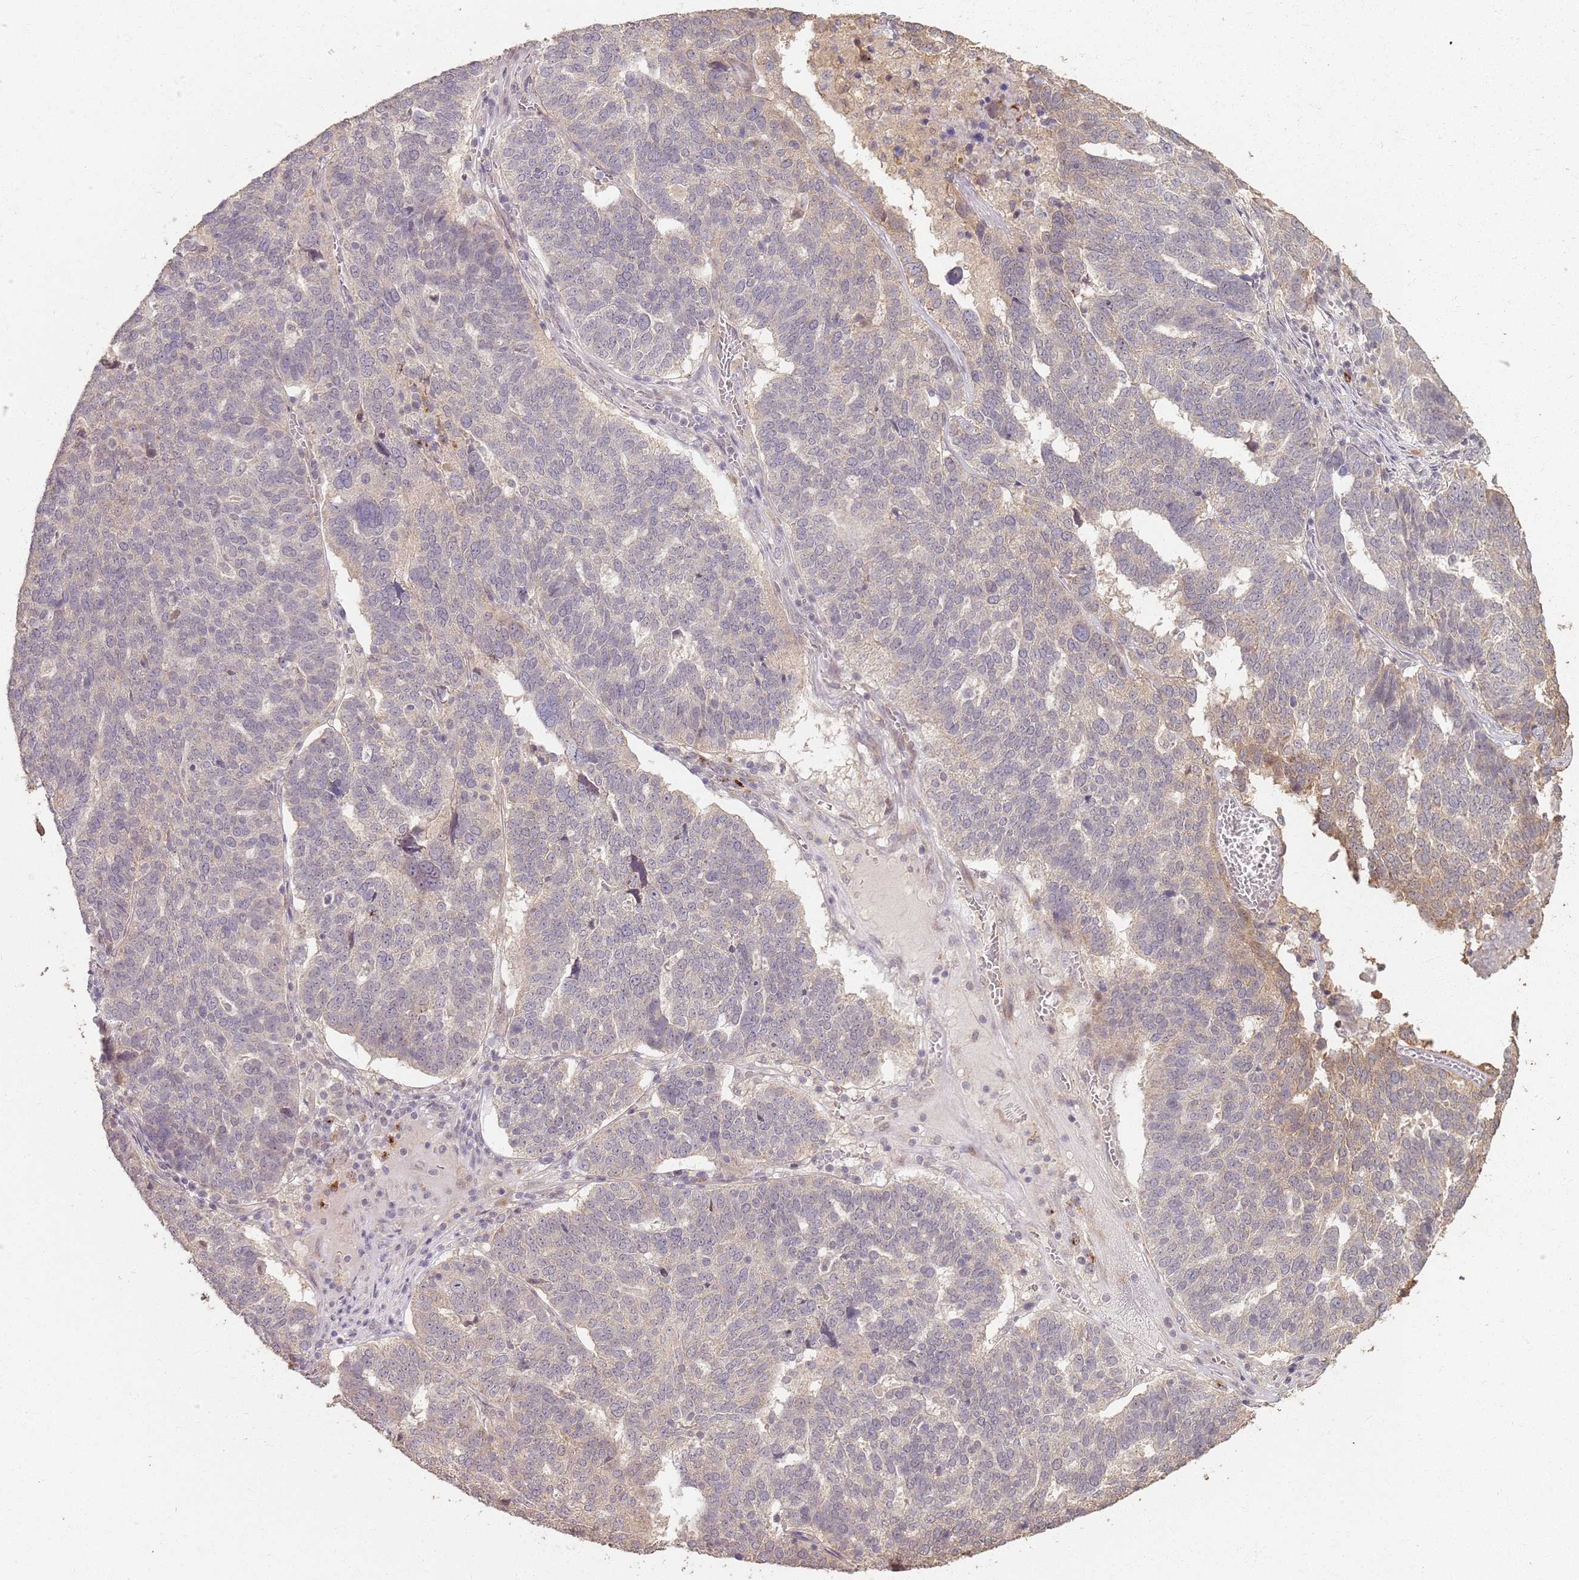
{"staining": {"intensity": "negative", "quantity": "none", "location": "none"}, "tissue": "ovarian cancer", "cell_type": "Tumor cells", "image_type": "cancer", "snomed": [{"axis": "morphology", "description": "Cystadenocarcinoma, serous, NOS"}, {"axis": "topography", "description": "Ovary"}], "caption": "An immunohistochemistry (IHC) histopathology image of ovarian cancer is shown. There is no staining in tumor cells of ovarian cancer. (Stains: DAB (3,3'-diaminobenzidine) immunohistochemistry with hematoxylin counter stain, Microscopy: brightfield microscopy at high magnification).", "gene": "CCDC168", "patient": {"sex": "female", "age": 59}}